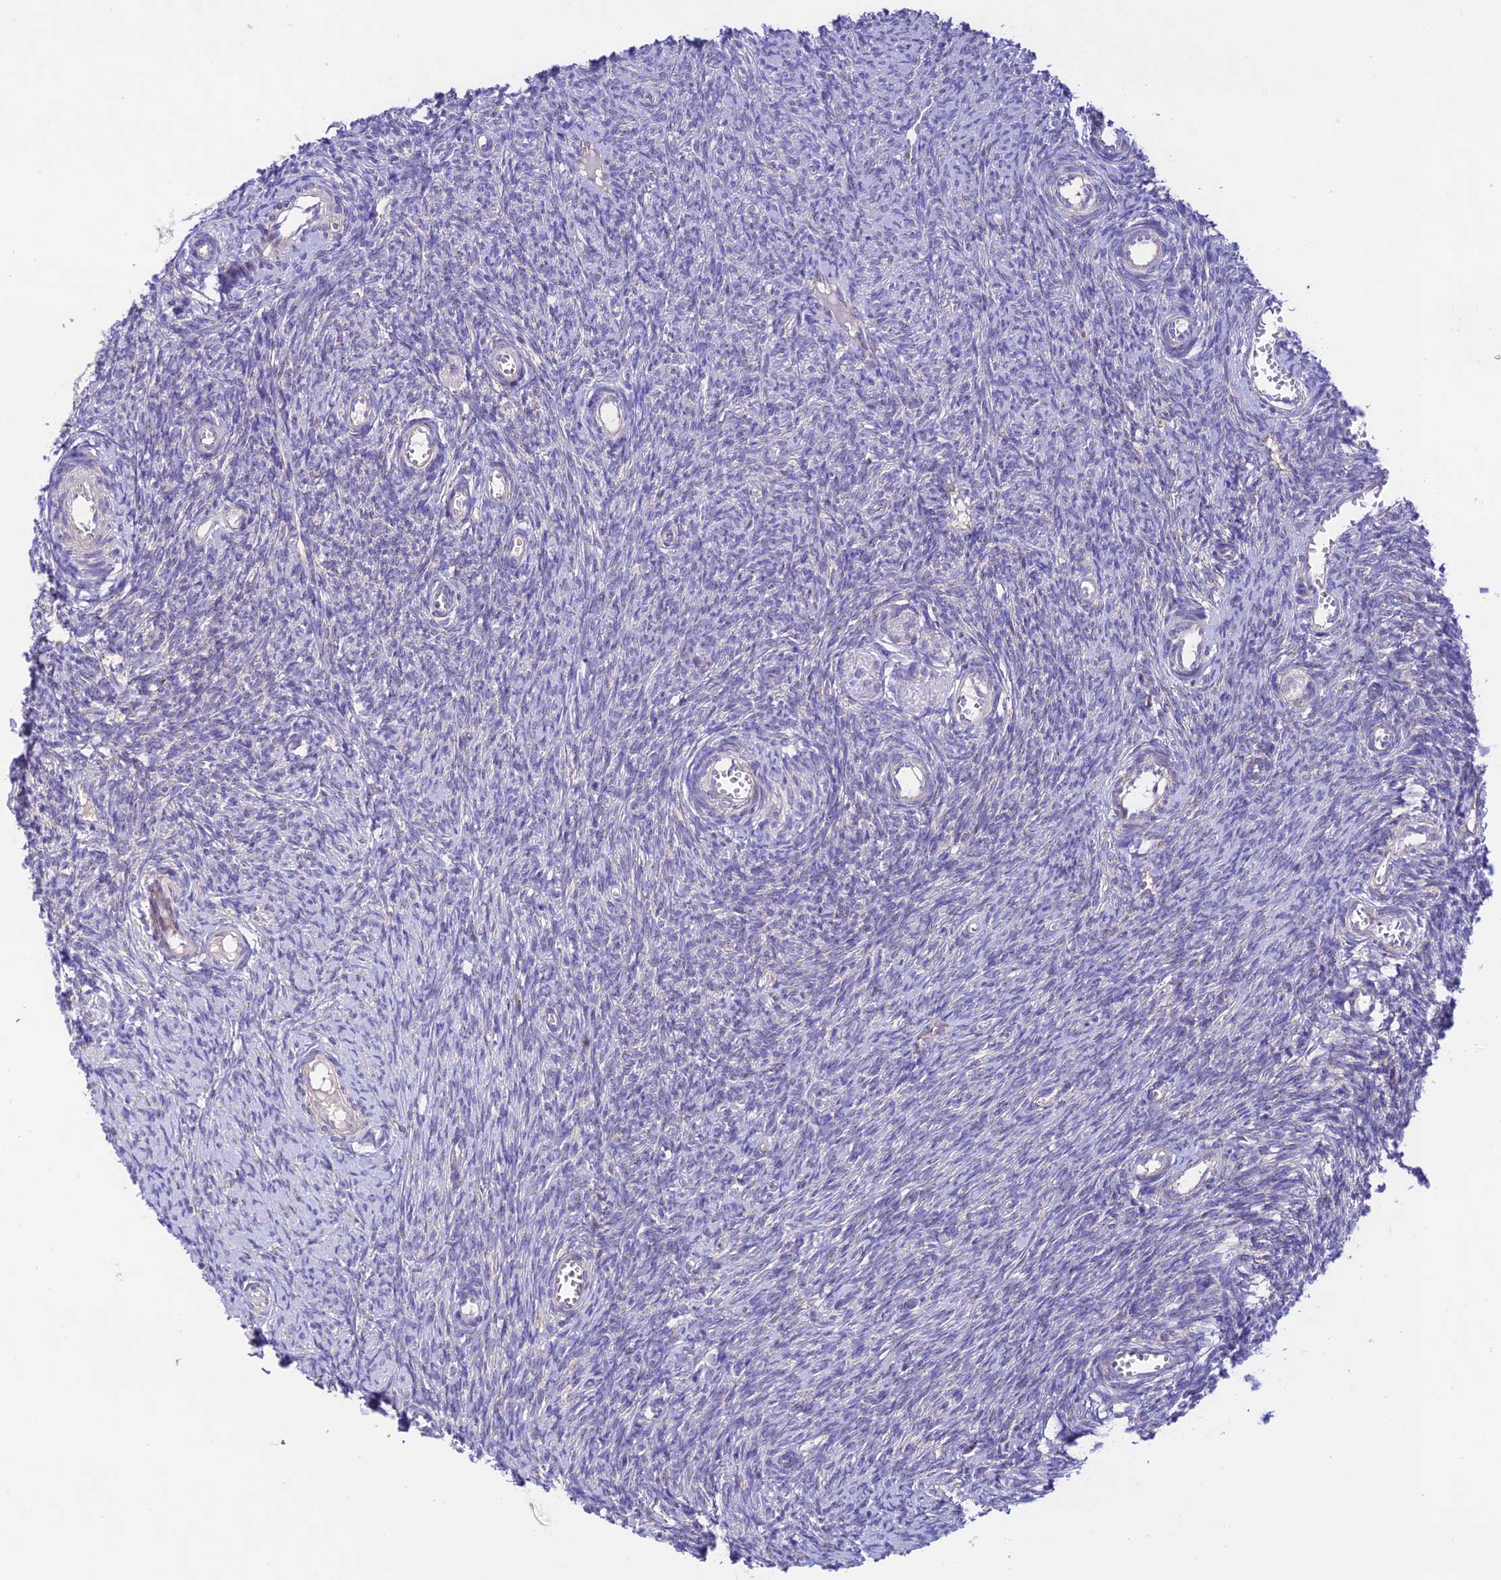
{"staining": {"intensity": "negative", "quantity": "none", "location": "none"}, "tissue": "ovary", "cell_type": "Ovarian stroma cells", "image_type": "normal", "snomed": [{"axis": "morphology", "description": "Normal tissue, NOS"}, {"axis": "topography", "description": "Ovary"}], "caption": "A high-resolution photomicrograph shows immunohistochemistry staining of normal ovary, which exhibits no significant positivity in ovarian stroma cells. (DAB immunohistochemistry, high magnification).", "gene": "LACTB2", "patient": {"sex": "female", "age": 44}}